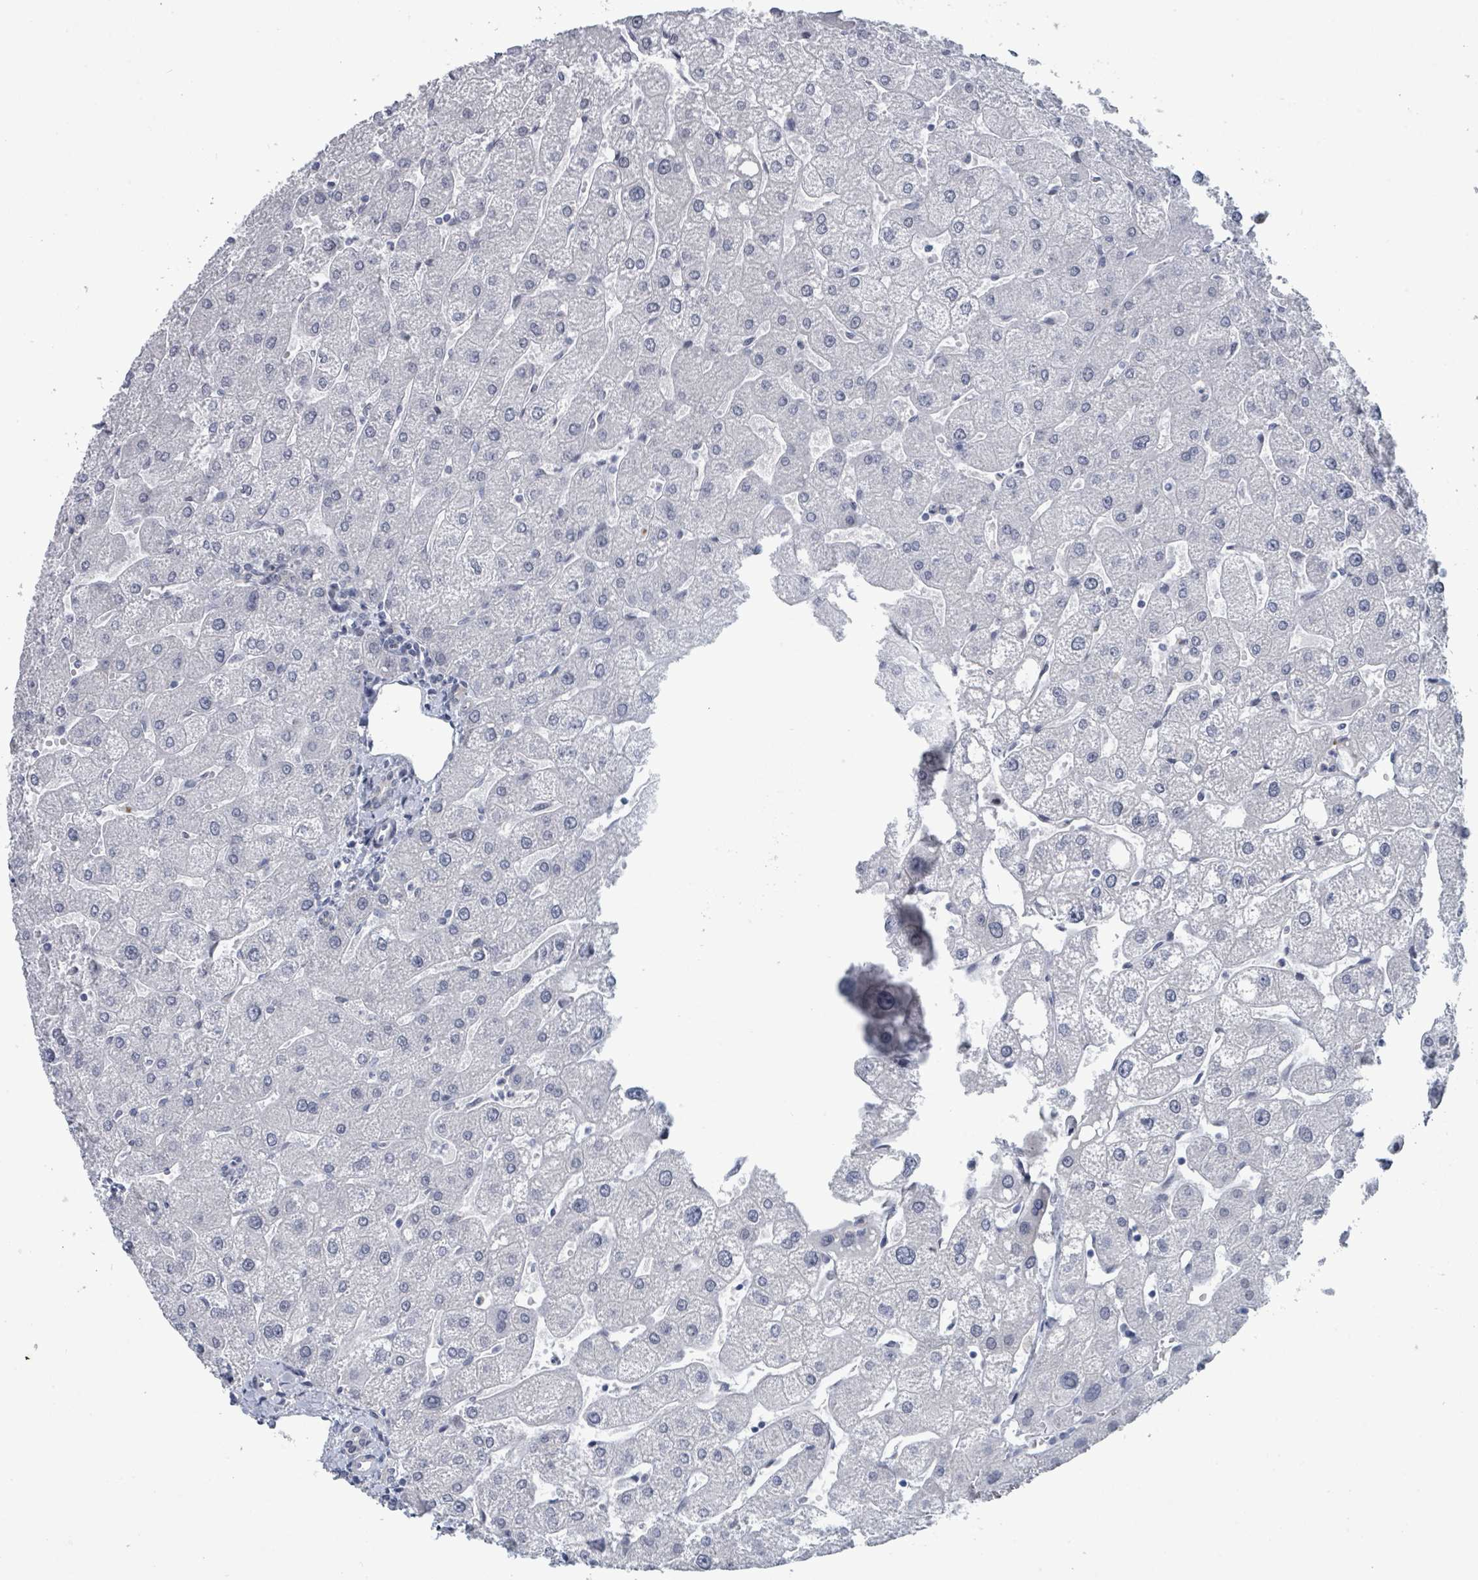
{"staining": {"intensity": "negative", "quantity": "none", "location": "none"}, "tissue": "liver", "cell_type": "Cholangiocytes", "image_type": "normal", "snomed": [{"axis": "morphology", "description": "Normal tissue, NOS"}, {"axis": "topography", "description": "Liver"}], "caption": "DAB immunohistochemical staining of normal liver exhibits no significant staining in cholangiocytes. The staining was performed using DAB (3,3'-diaminobenzidine) to visualize the protein expression in brown, while the nuclei were stained in blue with hematoxylin (Magnification: 20x).", "gene": "CT45A10", "patient": {"sex": "male", "age": 67}}